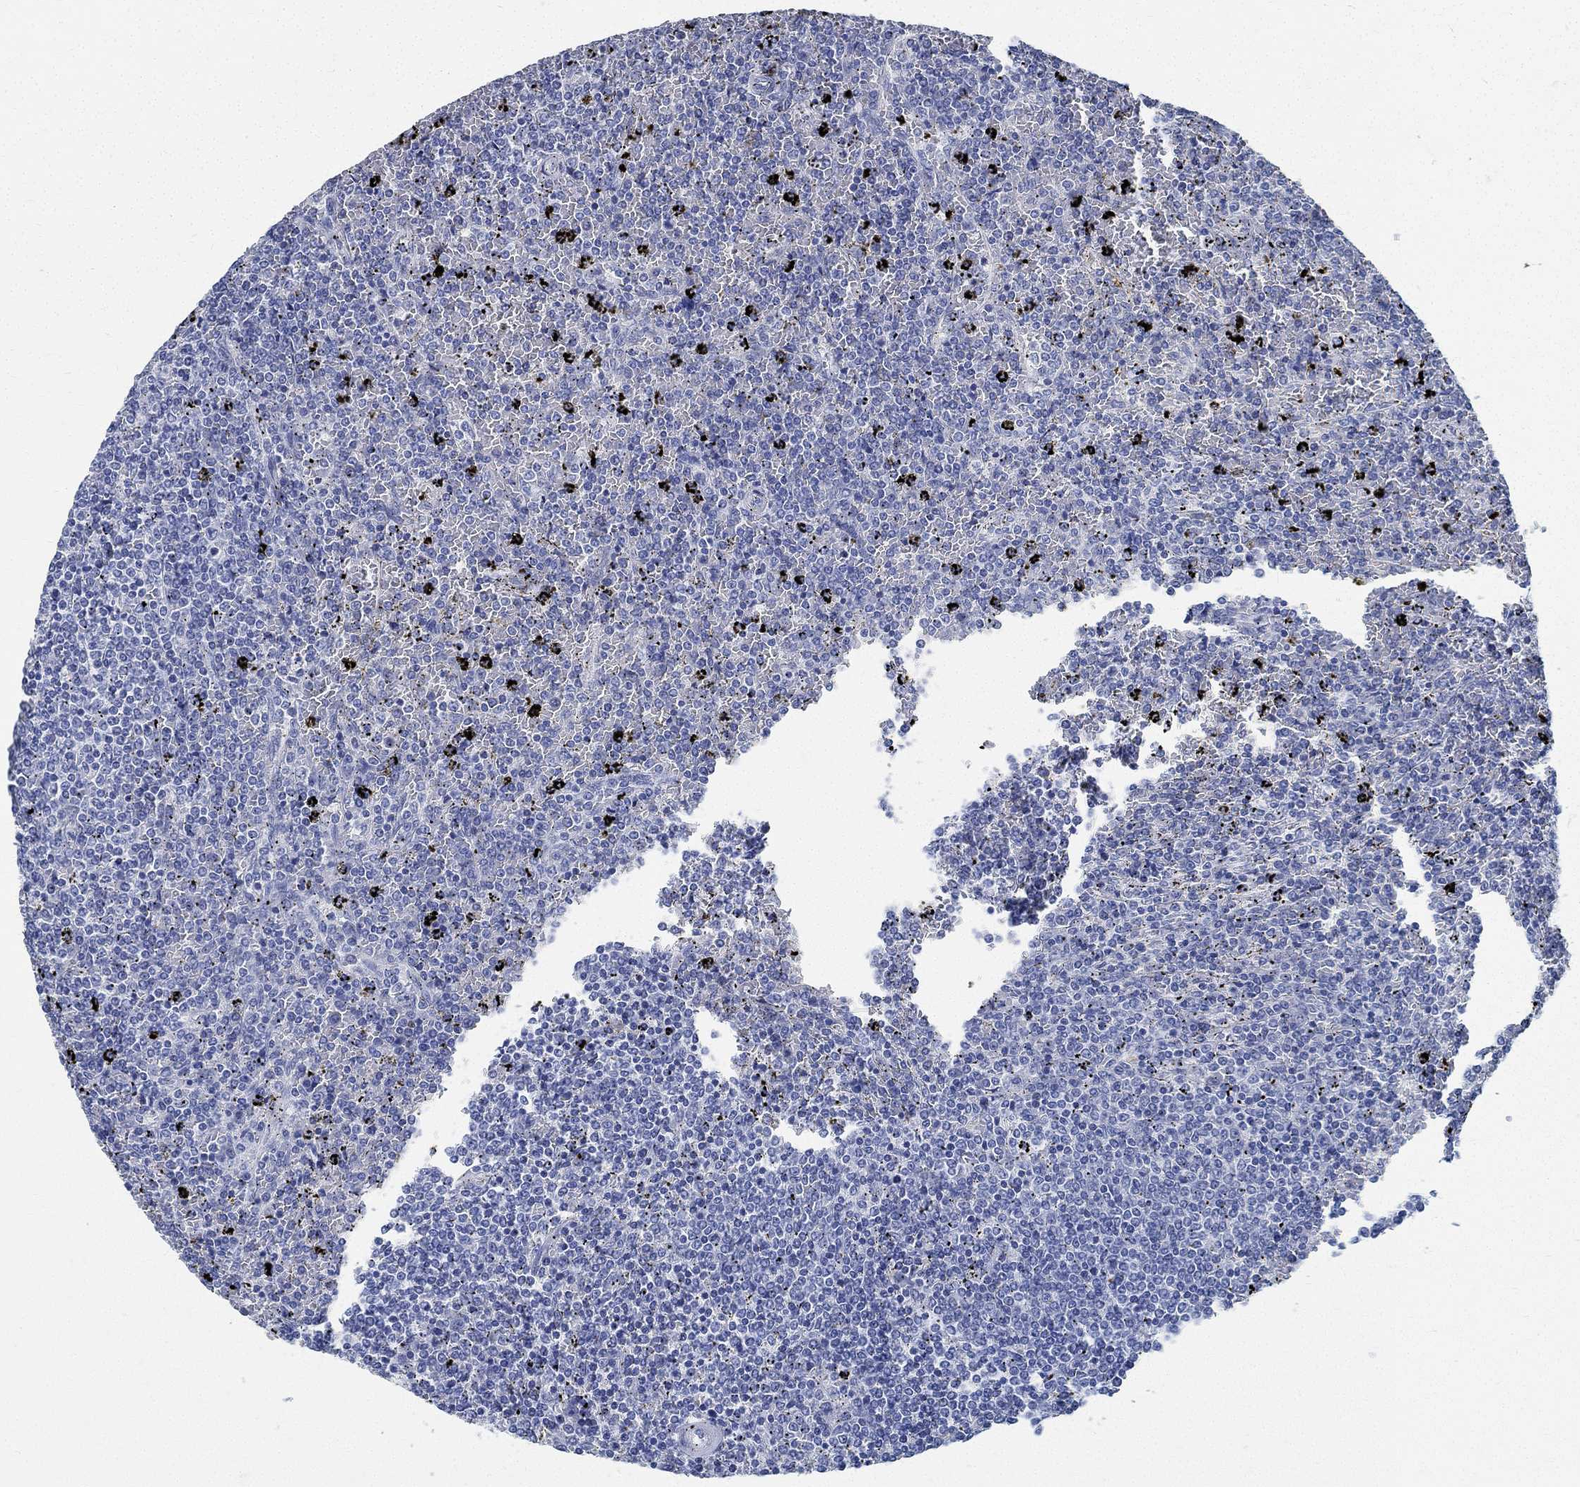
{"staining": {"intensity": "negative", "quantity": "none", "location": "none"}, "tissue": "lymphoma", "cell_type": "Tumor cells", "image_type": "cancer", "snomed": [{"axis": "morphology", "description": "Malignant lymphoma, non-Hodgkin's type, Low grade"}, {"axis": "topography", "description": "Spleen"}], "caption": "Immunohistochemical staining of malignant lymphoma, non-Hodgkin's type (low-grade) demonstrates no significant expression in tumor cells.", "gene": "PRX", "patient": {"sex": "female", "age": 77}}